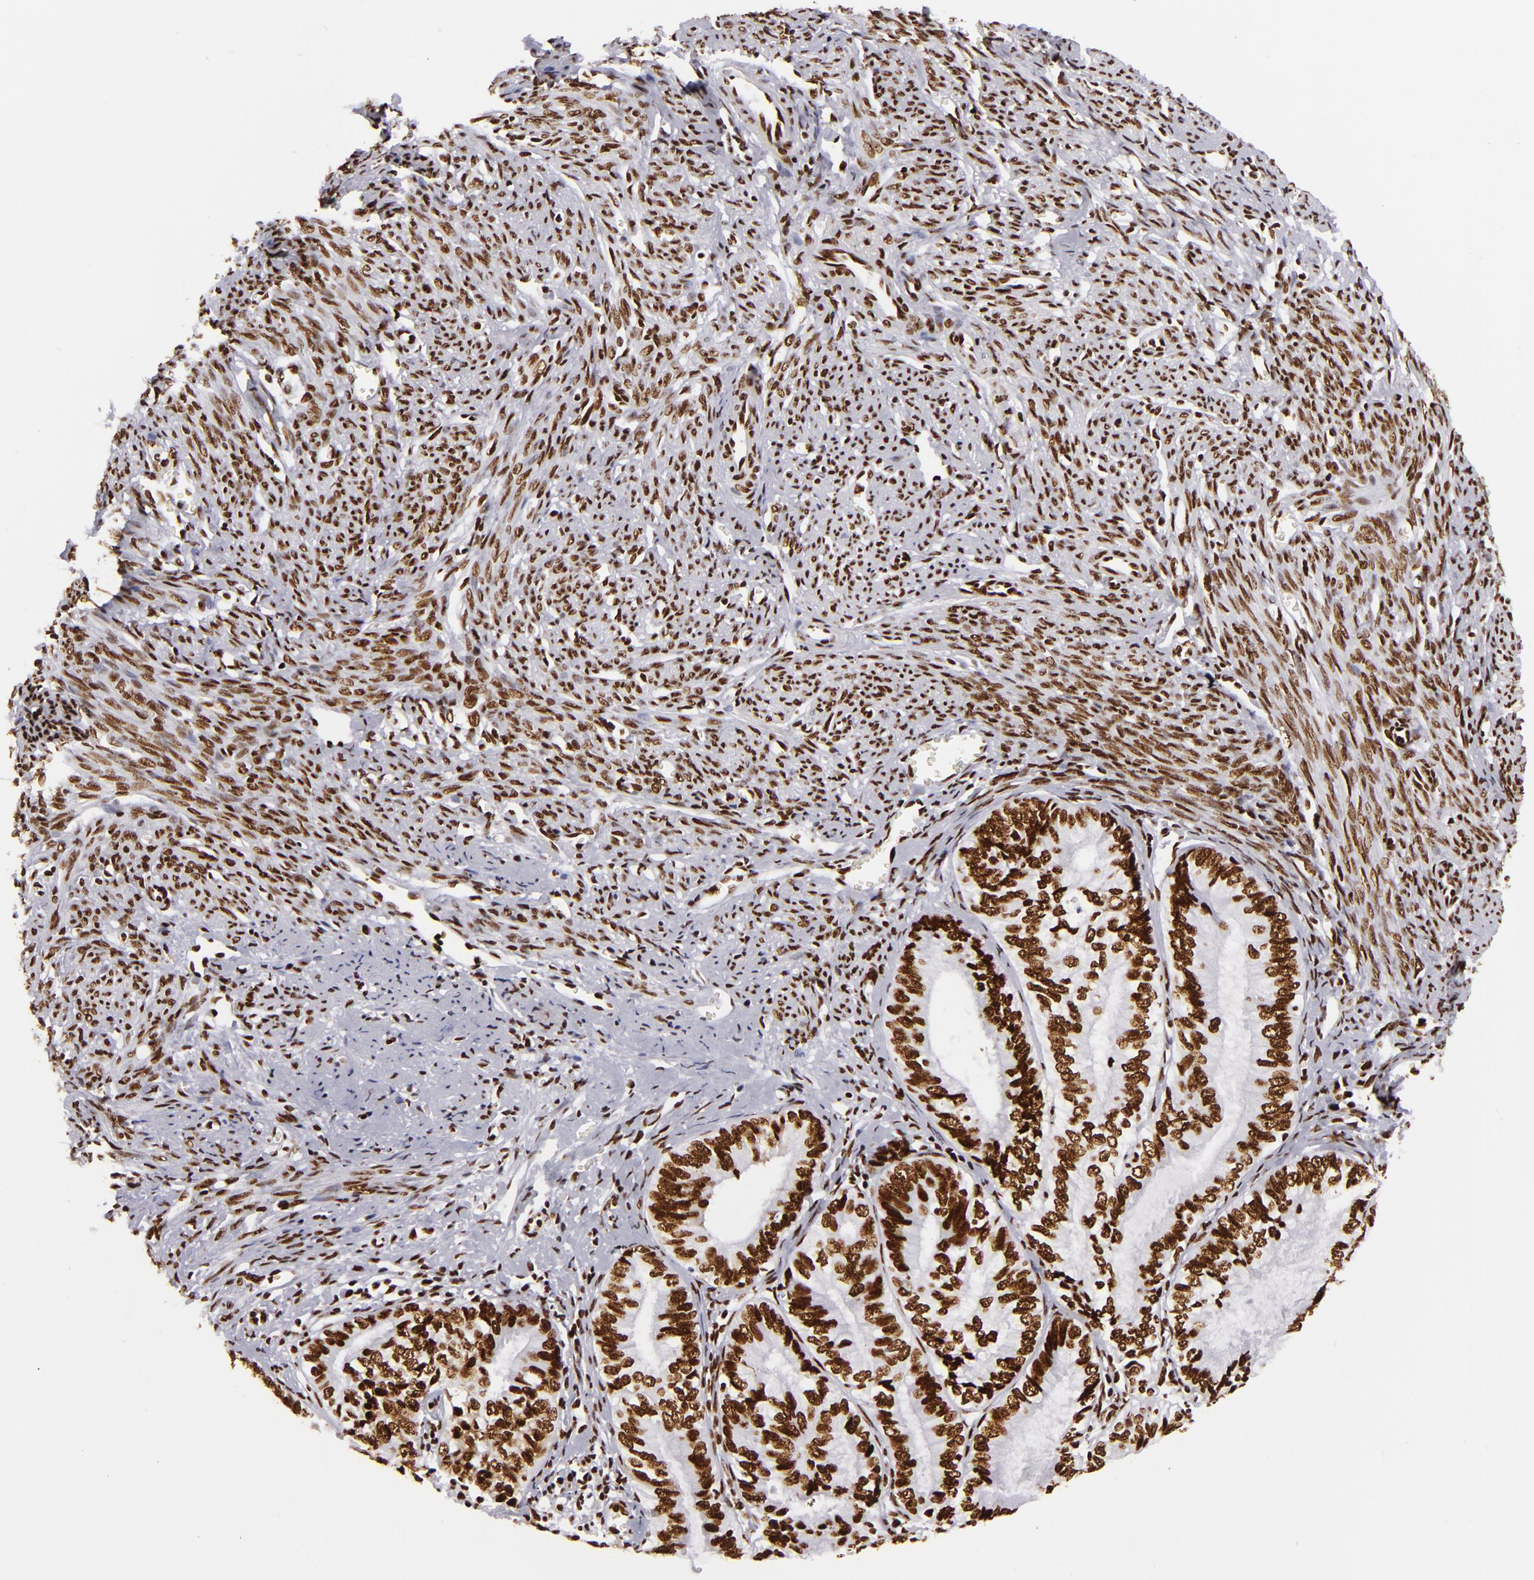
{"staining": {"intensity": "strong", "quantity": ">75%", "location": "nuclear"}, "tissue": "endometrial cancer", "cell_type": "Tumor cells", "image_type": "cancer", "snomed": [{"axis": "morphology", "description": "Adenocarcinoma, NOS"}, {"axis": "topography", "description": "Endometrium"}], "caption": "A brown stain shows strong nuclear positivity of a protein in endometrial cancer tumor cells.", "gene": "SAFB", "patient": {"sex": "female", "age": 66}}